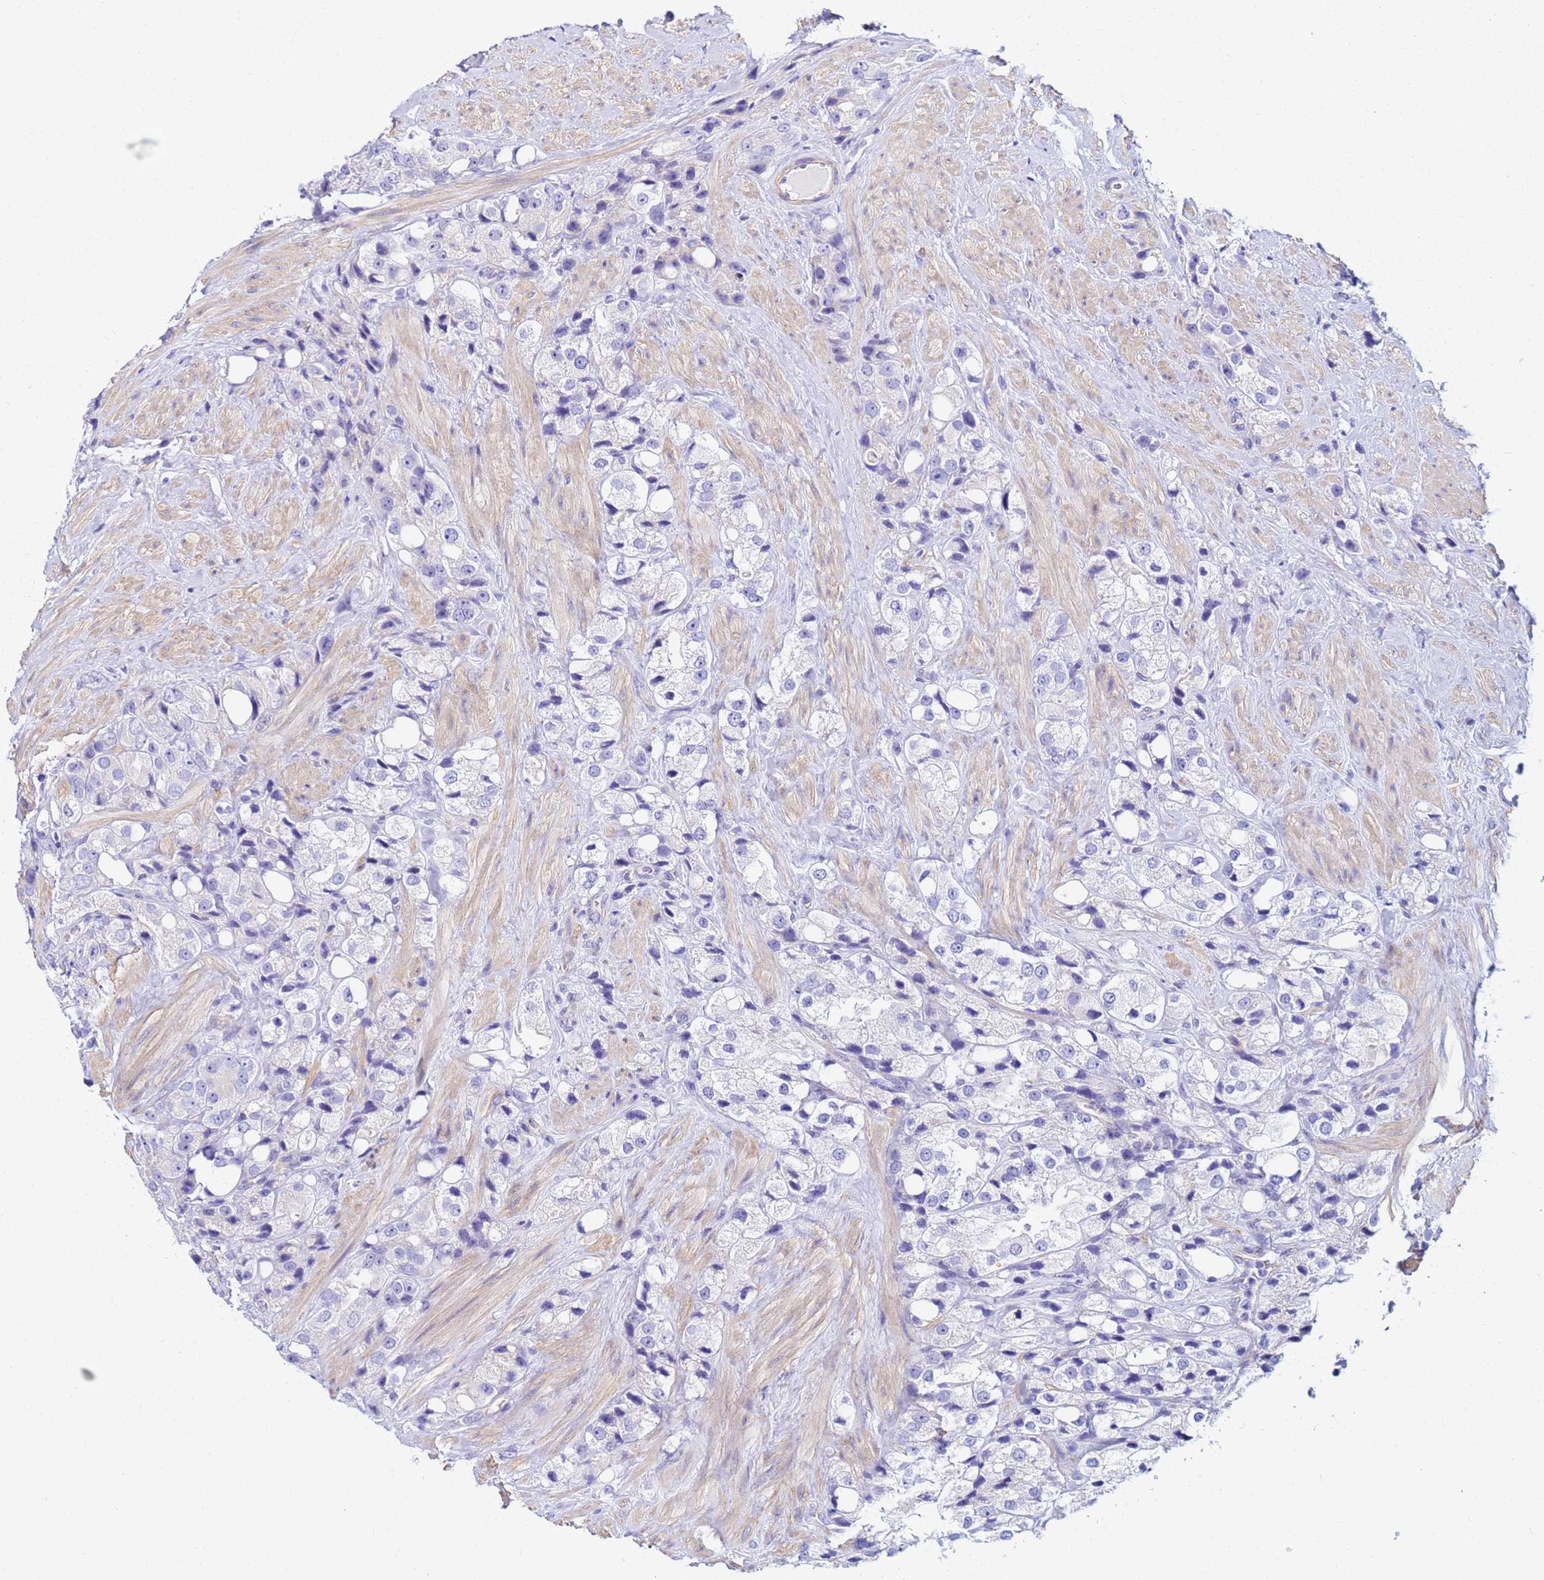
{"staining": {"intensity": "negative", "quantity": "none", "location": "none"}, "tissue": "prostate cancer", "cell_type": "Tumor cells", "image_type": "cancer", "snomed": [{"axis": "morphology", "description": "Adenocarcinoma, NOS"}, {"axis": "topography", "description": "Prostate"}], "caption": "An immunohistochemistry (IHC) image of prostate adenocarcinoma is shown. There is no staining in tumor cells of prostate adenocarcinoma.", "gene": "JRKL", "patient": {"sex": "male", "age": 79}}